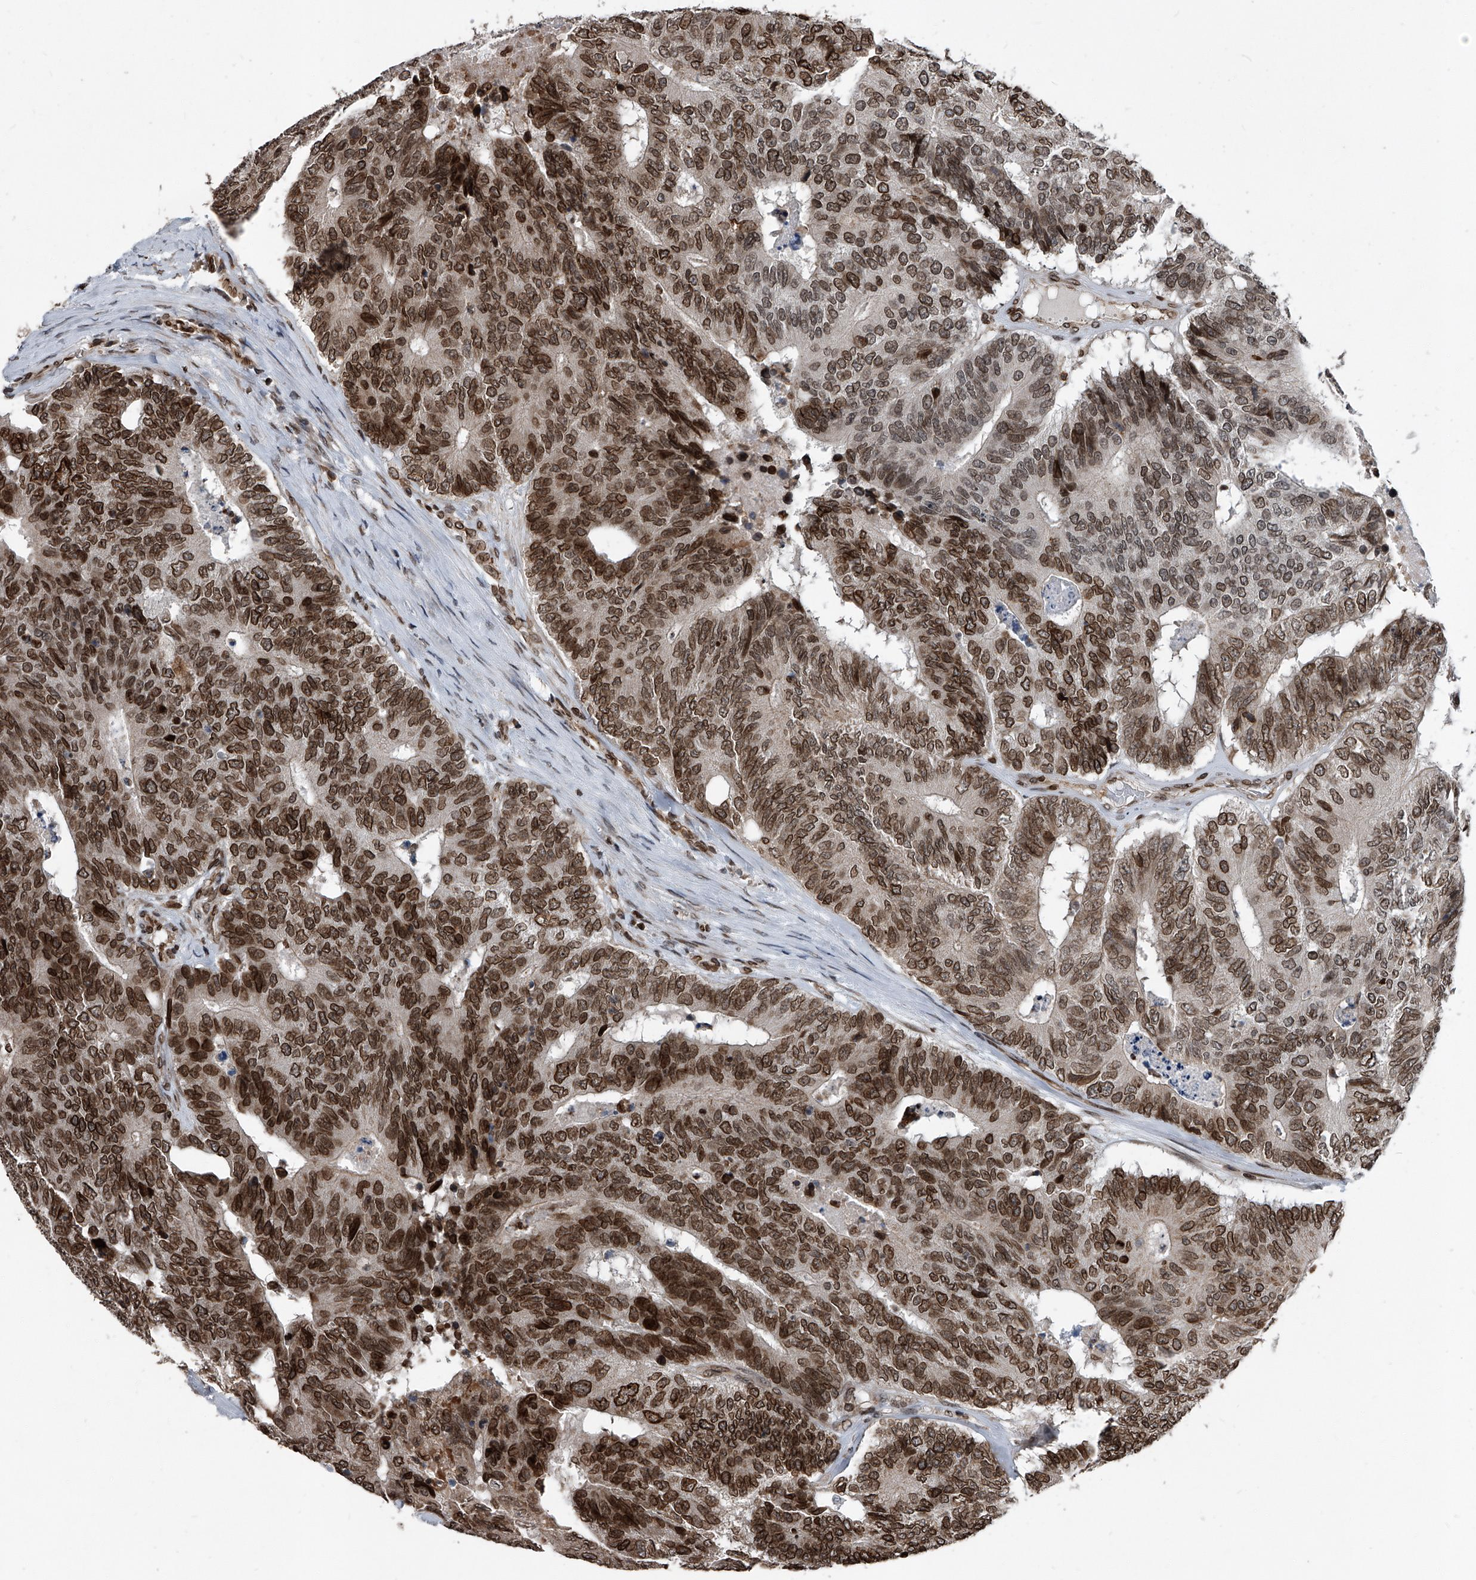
{"staining": {"intensity": "moderate", "quantity": ">75%", "location": "cytoplasmic/membranous,nuclear"}, "tissue": "colorectal cancer", "cell_type": "Tumor cells", "image_type": "cancer", "snomed": [{"axis": "morphology", "description": "Adenocarcinoma, NOS"}, {"axis": "topography", "description": "Colon"}], "caption": "An image showing moderate cytoplasmic/membranous and nuclear positivity in approximately >75% of tumor cells in colorectal cancer (adenocarcinoma), as visualized by brown immunohistochemical staining.", "gene": "PHF20", "patient": {"sex": "female", "age": 67}}